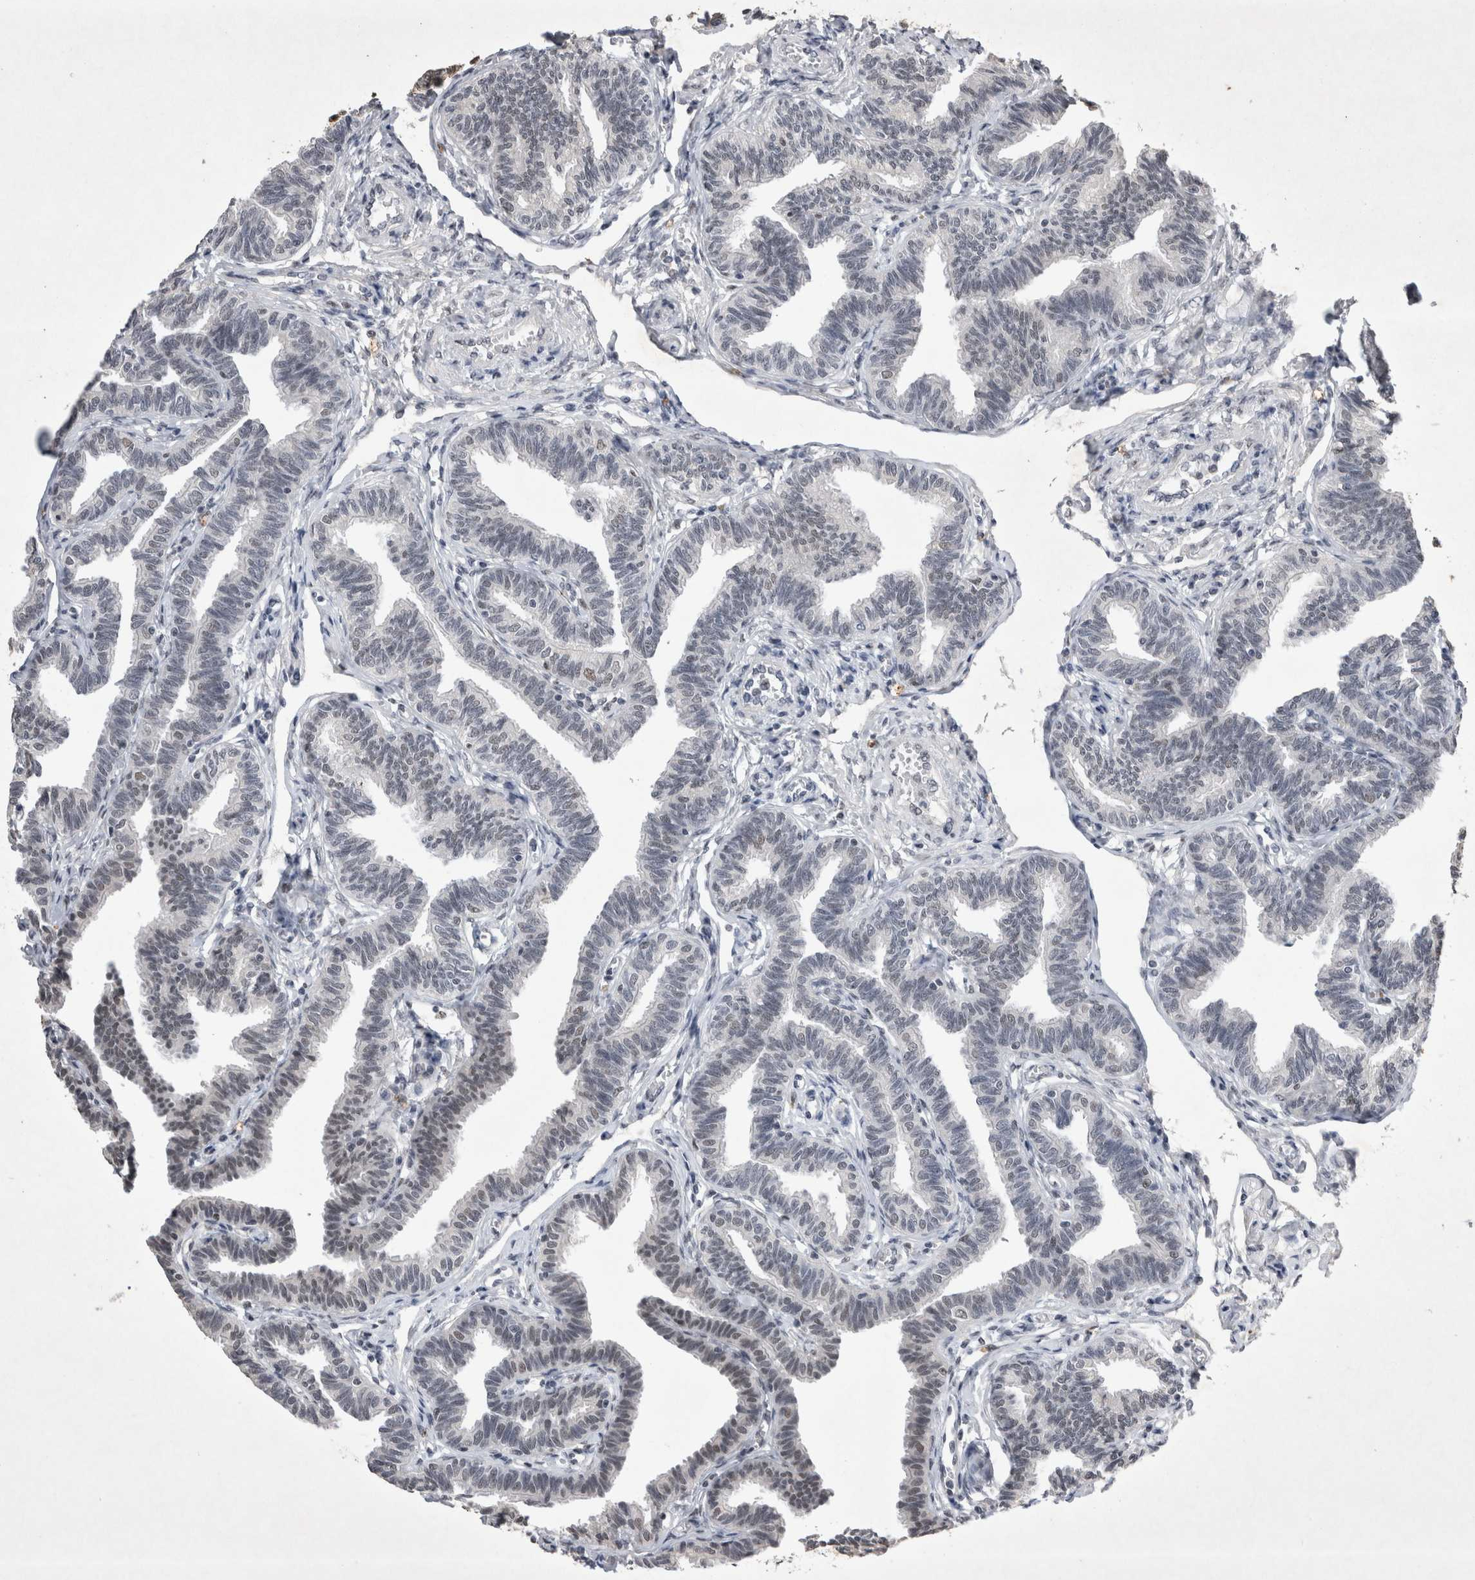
{"staining": {"intensity": "moderate", "quantity": "<25%", "location": "nuclear"}, "tissue": "fallopian tube", "cell_type": "Glandular cells", "image_type": "normal", "snomed": [{"axis": "morphology", "description": "Normal tissue, NOS"}, {"axis": "topography", "description": "Fallopian tube"}, {"axis": "topography", "description": "Ovary"}], "caption": "Unremarkable fallopian tube demonstrates moderate nuclear positivity in approximately <25% of glandular cells (DAB (3,3'-diaminobenzidine) = brown stain, brightfield microscopy at high magnification)..", "gene": "RBM6", "patient": {"sex": "female", "age": 23}}